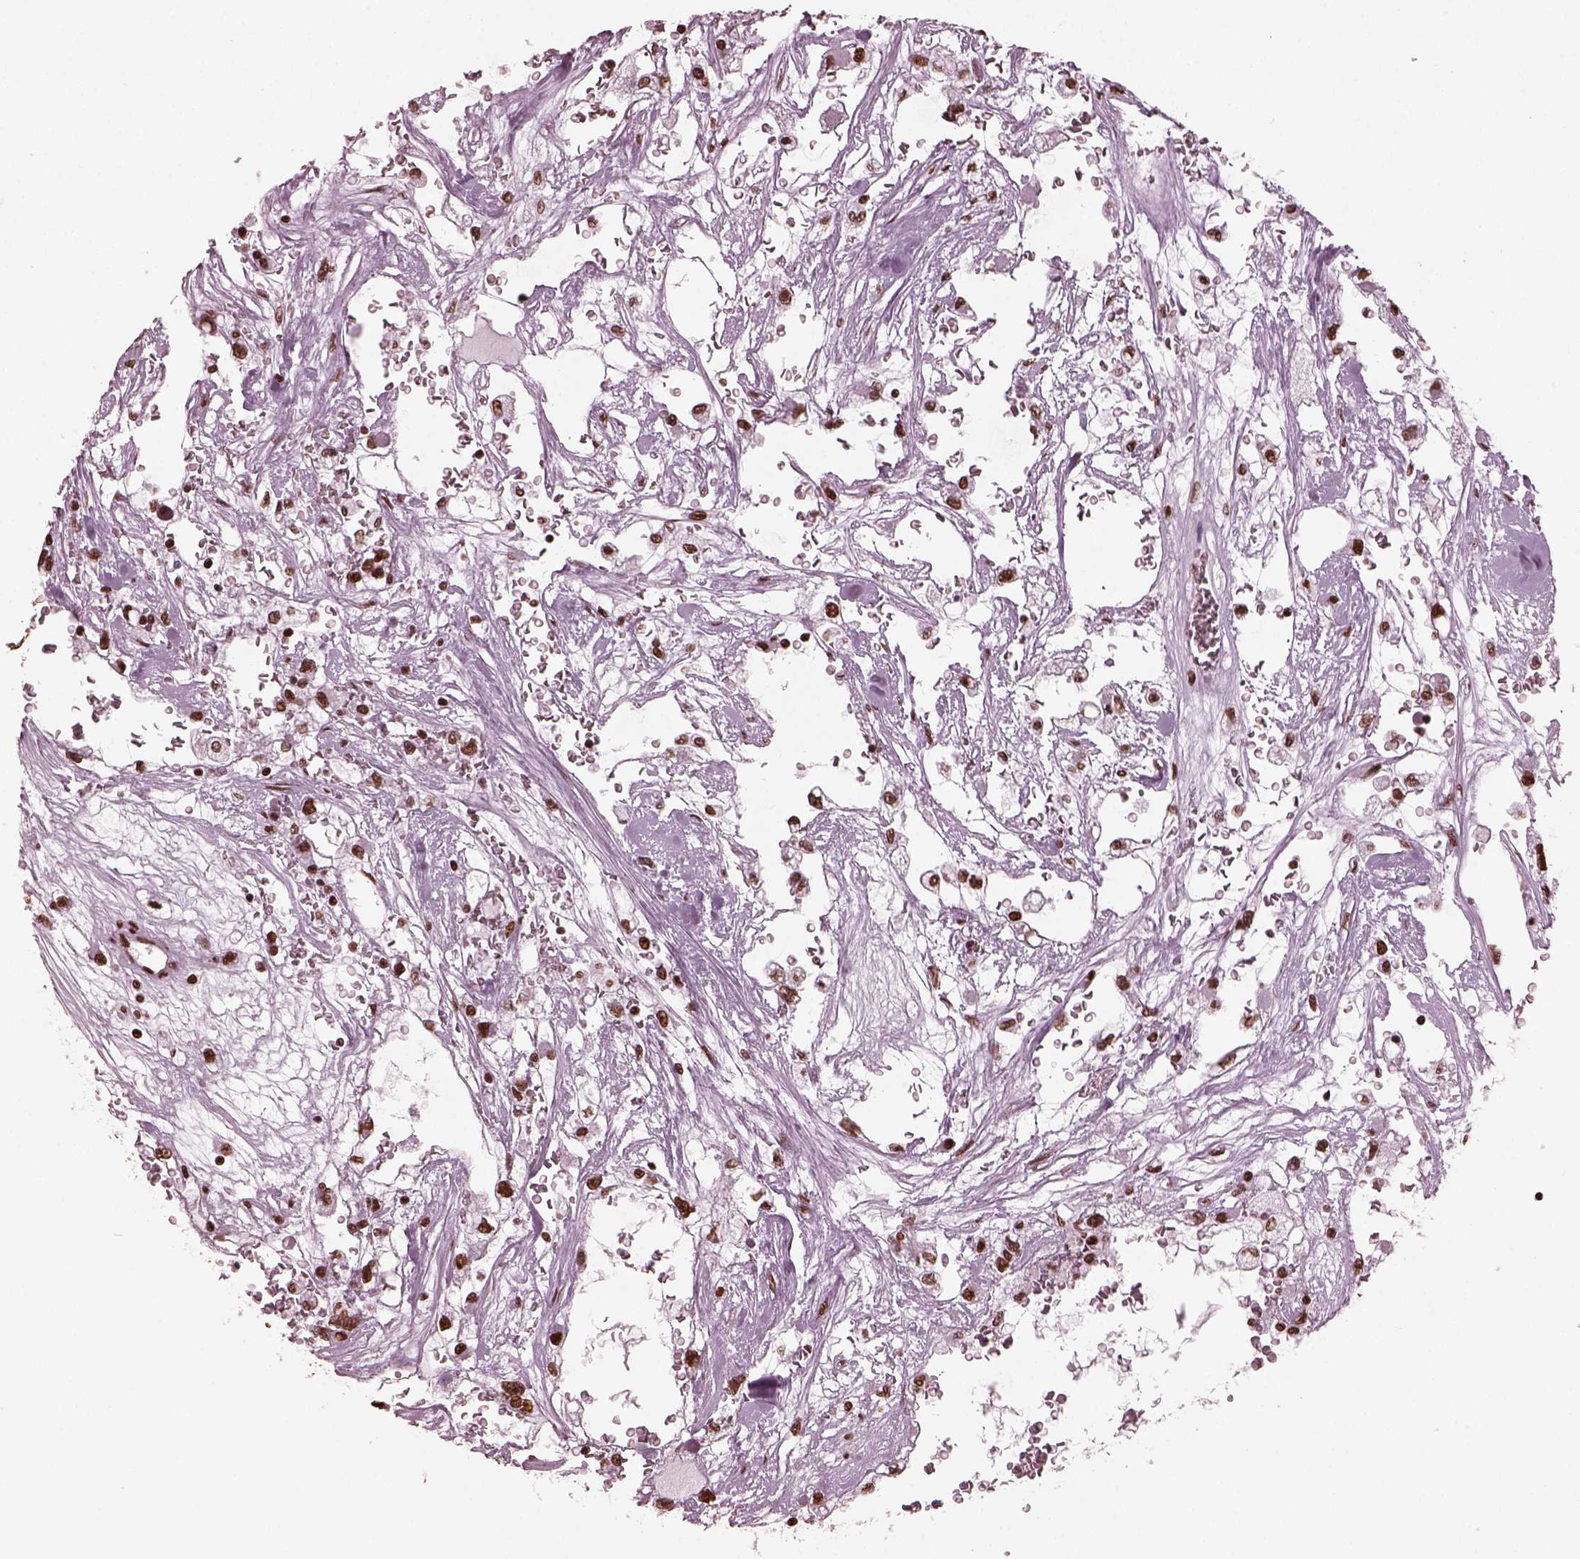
{"staining": {"intensity": "strong", "quantity": ">75%", "location": "nuclear"}, "tissue": "renal cancer", "cell_type": "Tumor cells", "image_type": "cancer", "snomed": [{"axis": "morphology", "description": "Adenocarcinoma, NOS"}, {"axis": "topography", "description": "Kidney"}], "caption": "Human renal cancer (adenocarcinoma) stained for a protein (brown) exhibits strong nuclear positive positivity in approximately >75% of tumor cells.", "gene": "CBFA2T3", "patient": {"sex": "male", "age": 59}}